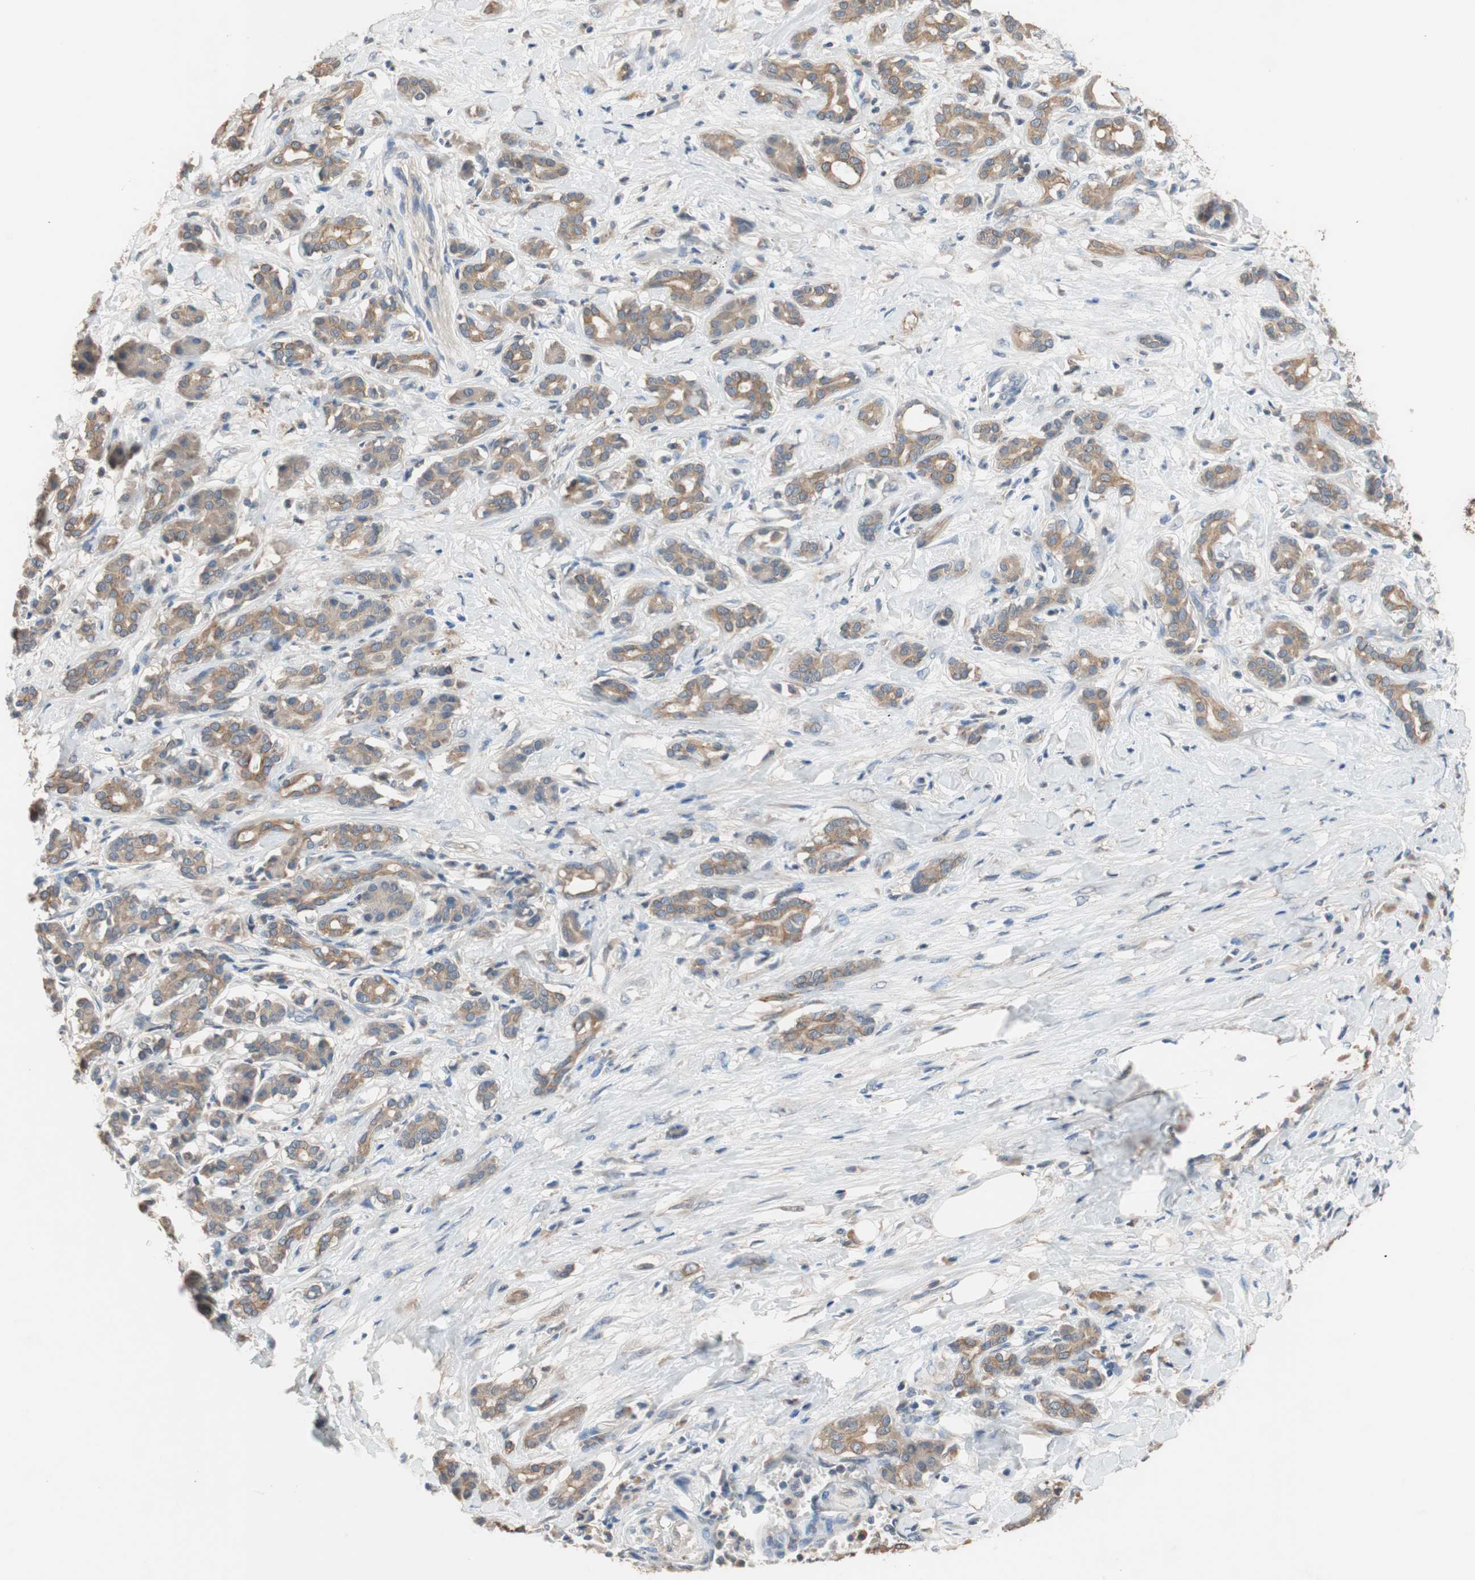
{"staining": {"intensity": "moderate", "quantity": ">75%", "location": "cytoplasmic/membranous"}, "tissue": "pancreatic cancer", "cell_type": "Tumor cells", "image_type": "cancer", "snomed": [{"axis": "morphology", "description": "Adenocarcinoma, NOS"}, {"axis": "topography", "description": "Pancreas"}], "caption": "Immunohistochemical staining of human pancreatic cancer (adenocarcinoma) reveals medium levels of moderate cytoplasmic/membranous staining in approximately >75% of tumor cells.", "gene": "ADAP1", "patient": {"sex": "male", "age": 41}}